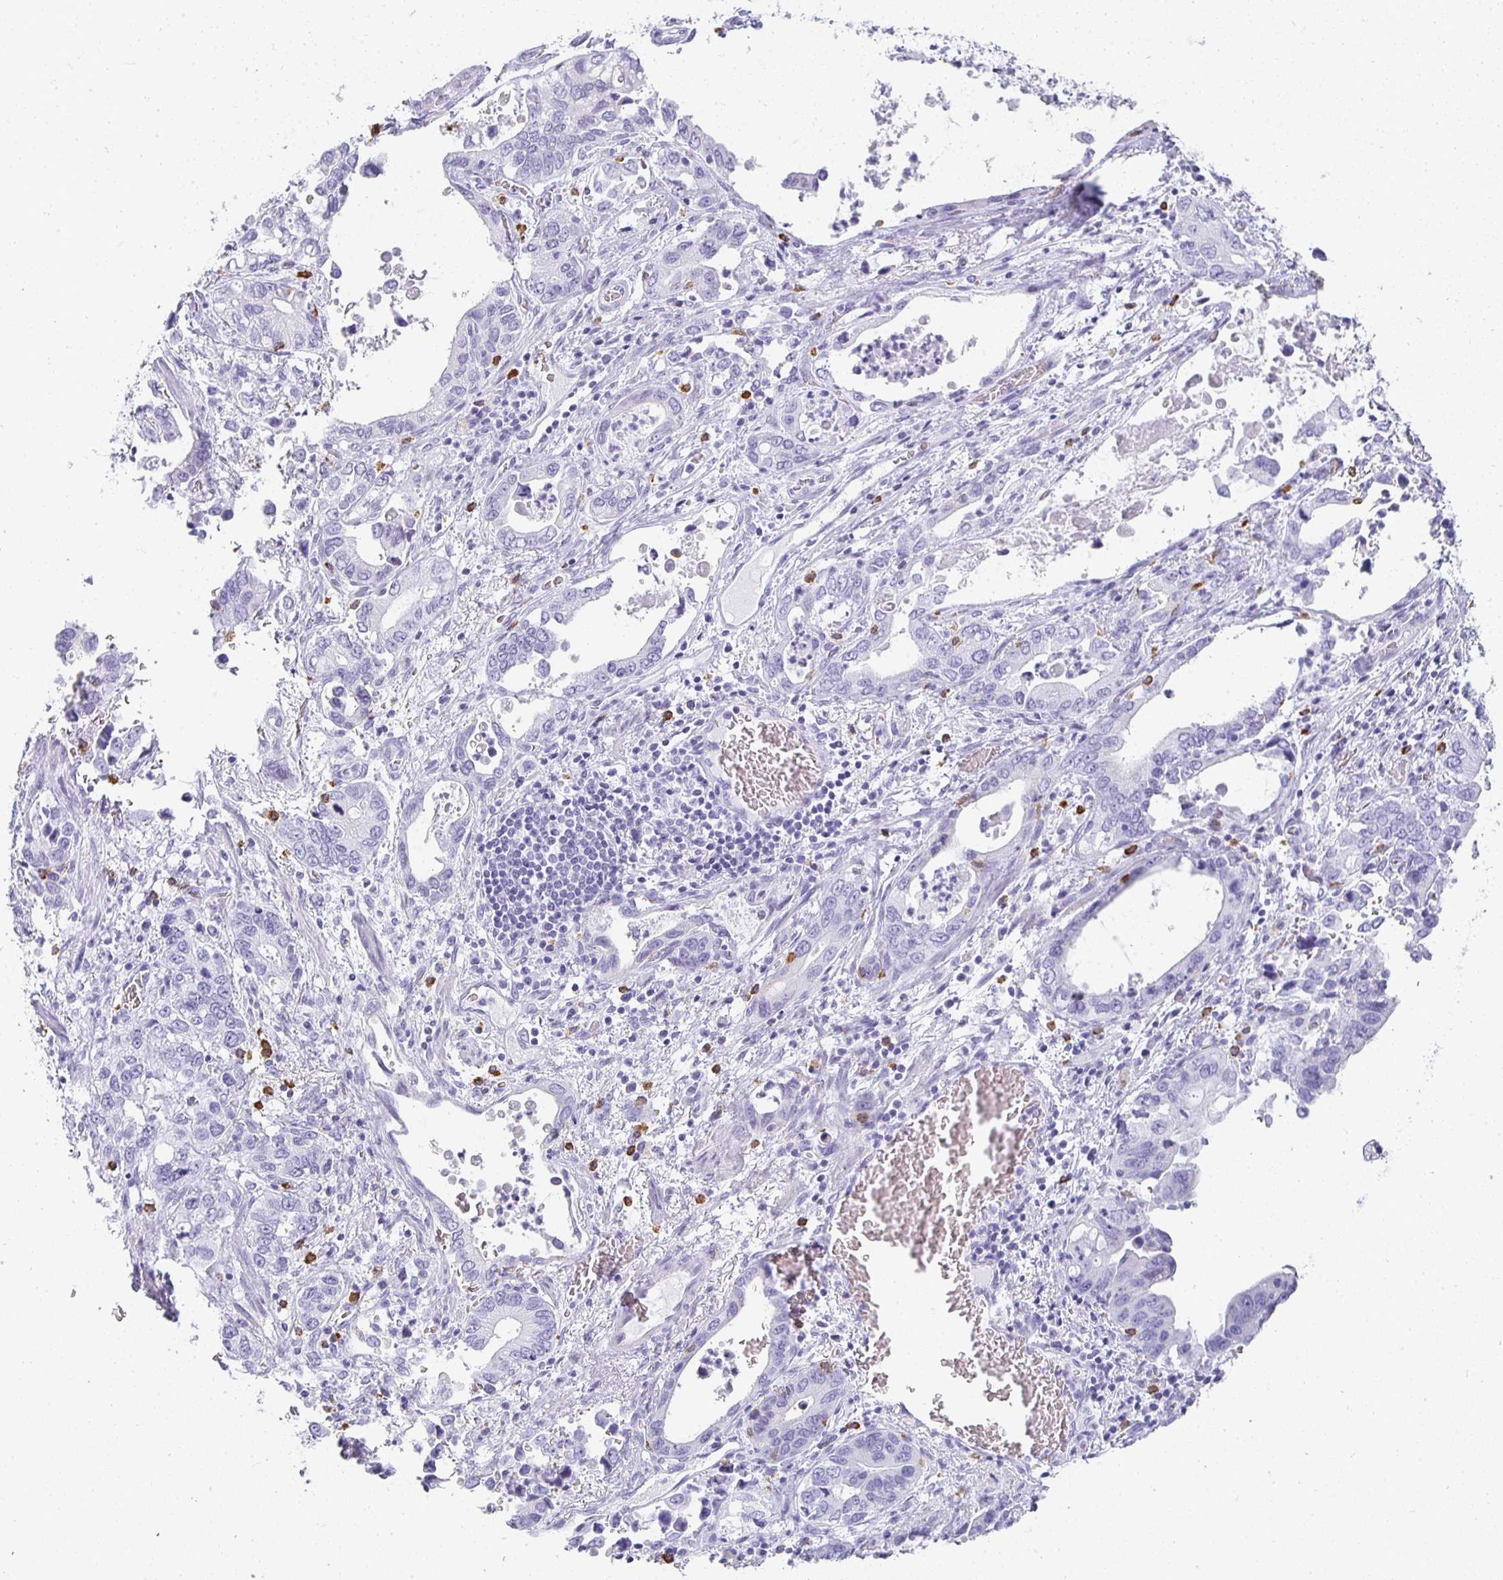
{"staining": {"intensity": "negative", "quantity": "none", "location": "none"}, "tissue": "stomach cancer", "cell_type": "Tumor cells", "image_type": "cancer", "snomed": [{"axis": "morphology", "description": "Adenocarcinoma, NOS"}, {"axis": "topography", "description": "Stomach, upper"}], "caption": "DAB (3,3'-diaminobenzidine) immunohistochemical staining of stomach cancer shows no significant positivity in tumor cells.", "gene": "TPSD1", "patient": {"sex": "male", "age": 74}}